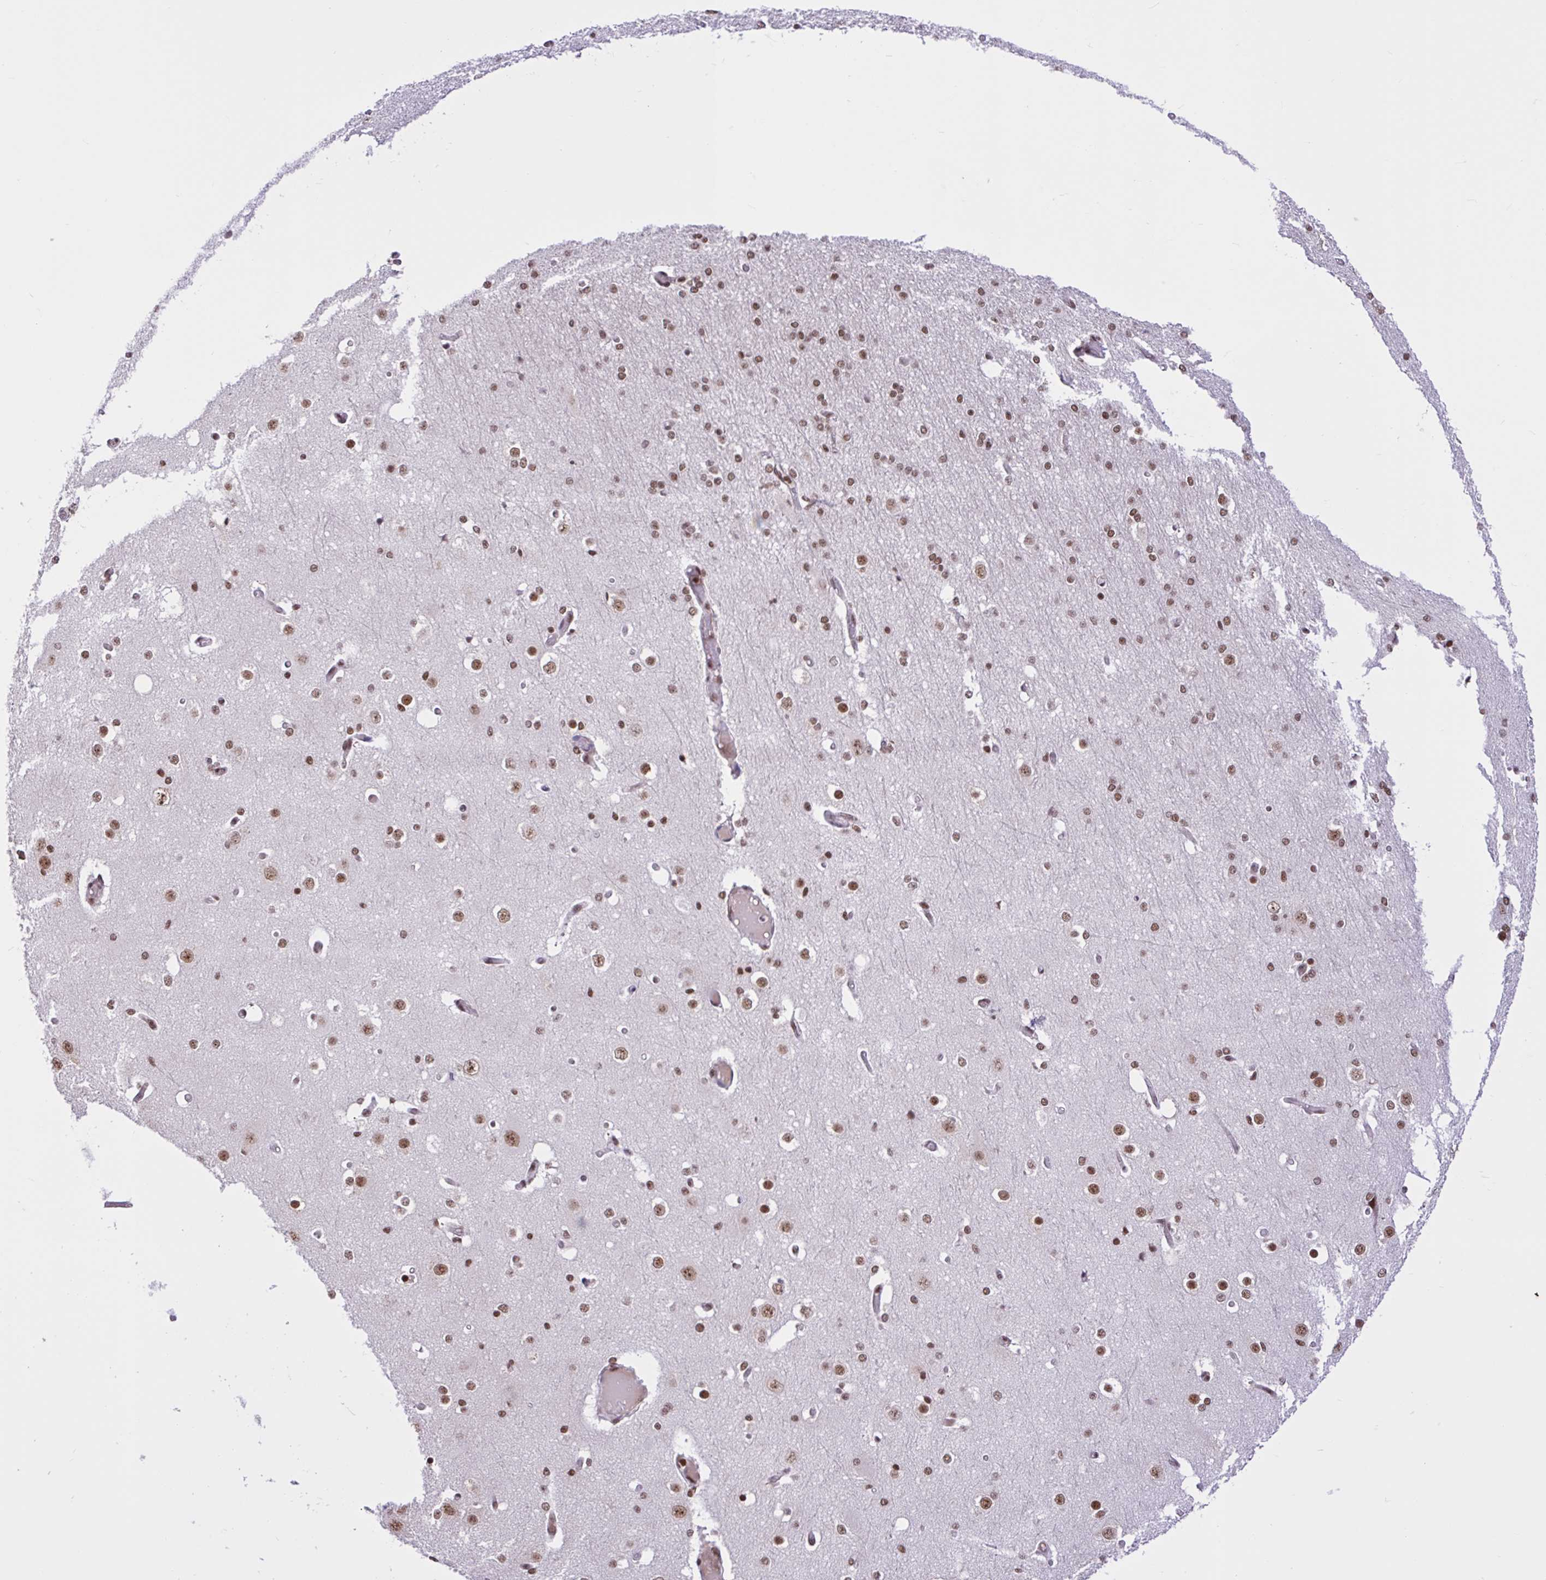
{"staining": {"intensity": "weak", "quantity": ">75%", "location": "nuclear"}, "tissue": "cerebral cortex", "cell_type": "Endothelial cells", "image_type": "normal", "snomed": [{"axis": "morphology", "description": "Normal tissue, NOS"}, {"axis": "morphology", "description": "Inflammation, NOS"}, {"axis": "topography", "description": "Cerebral cortex"}], "caption": "Protein expression analysis of normal human cerebral cortex reveals weak nuclear expression in approximately >75% of endothelial cells. The staining was performed using DAB, with brown indicating positive protein expression. Nuclei are stained blue with hematoxylin.", "gene": "CCDC12", "patient": {"sex": "male", "age": 6}}